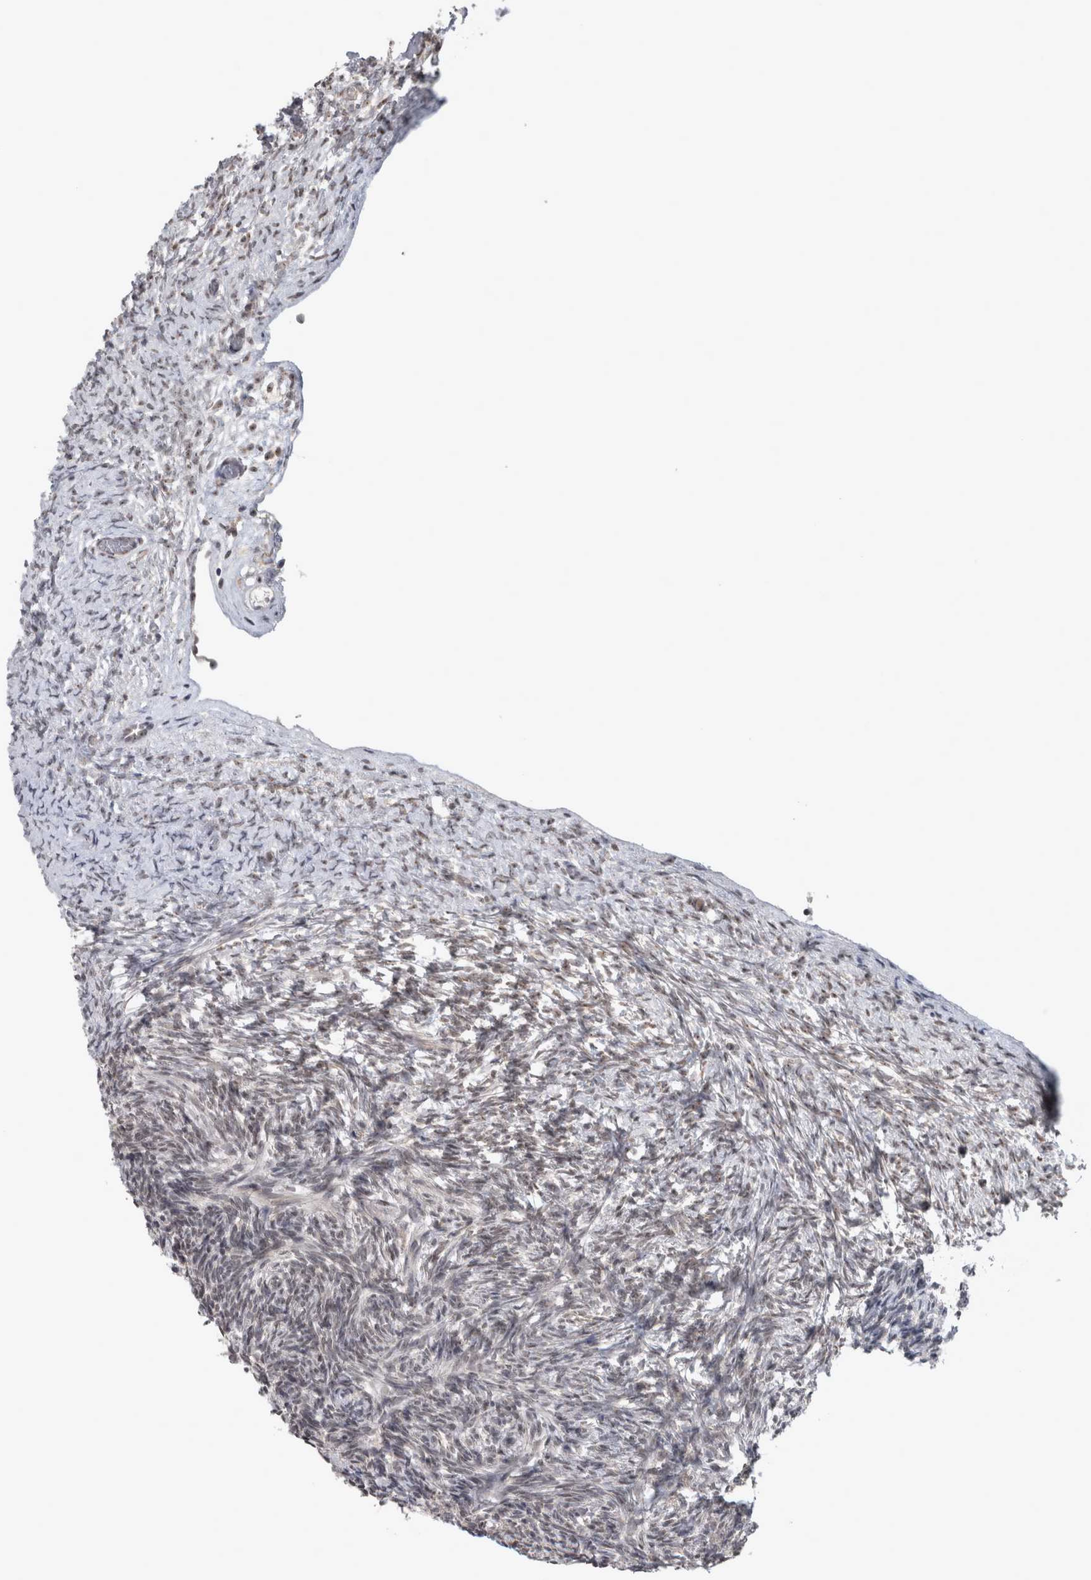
{"staining": {"intensity": "moderate", "quantity": "25%-75%", "location": "nuclear"}, "tissue": "ovary", "cell_type": "Follicle cells", "image_type": "normal", "snomed": [{"axis": "morphology", "description": "Normal tissue, NOS"}, {"axis": "topography", "description": "Ovary"}], "caption": "Immunohistochemistry (IHC) image of unremarkable human ovary stained for a protein (brown), which shows medium levels of moderate nuclear staining in approximately 25%-75% of follicle cells.", "gene": "RBM28", "patient": {"sex": "female", "age": 34}}